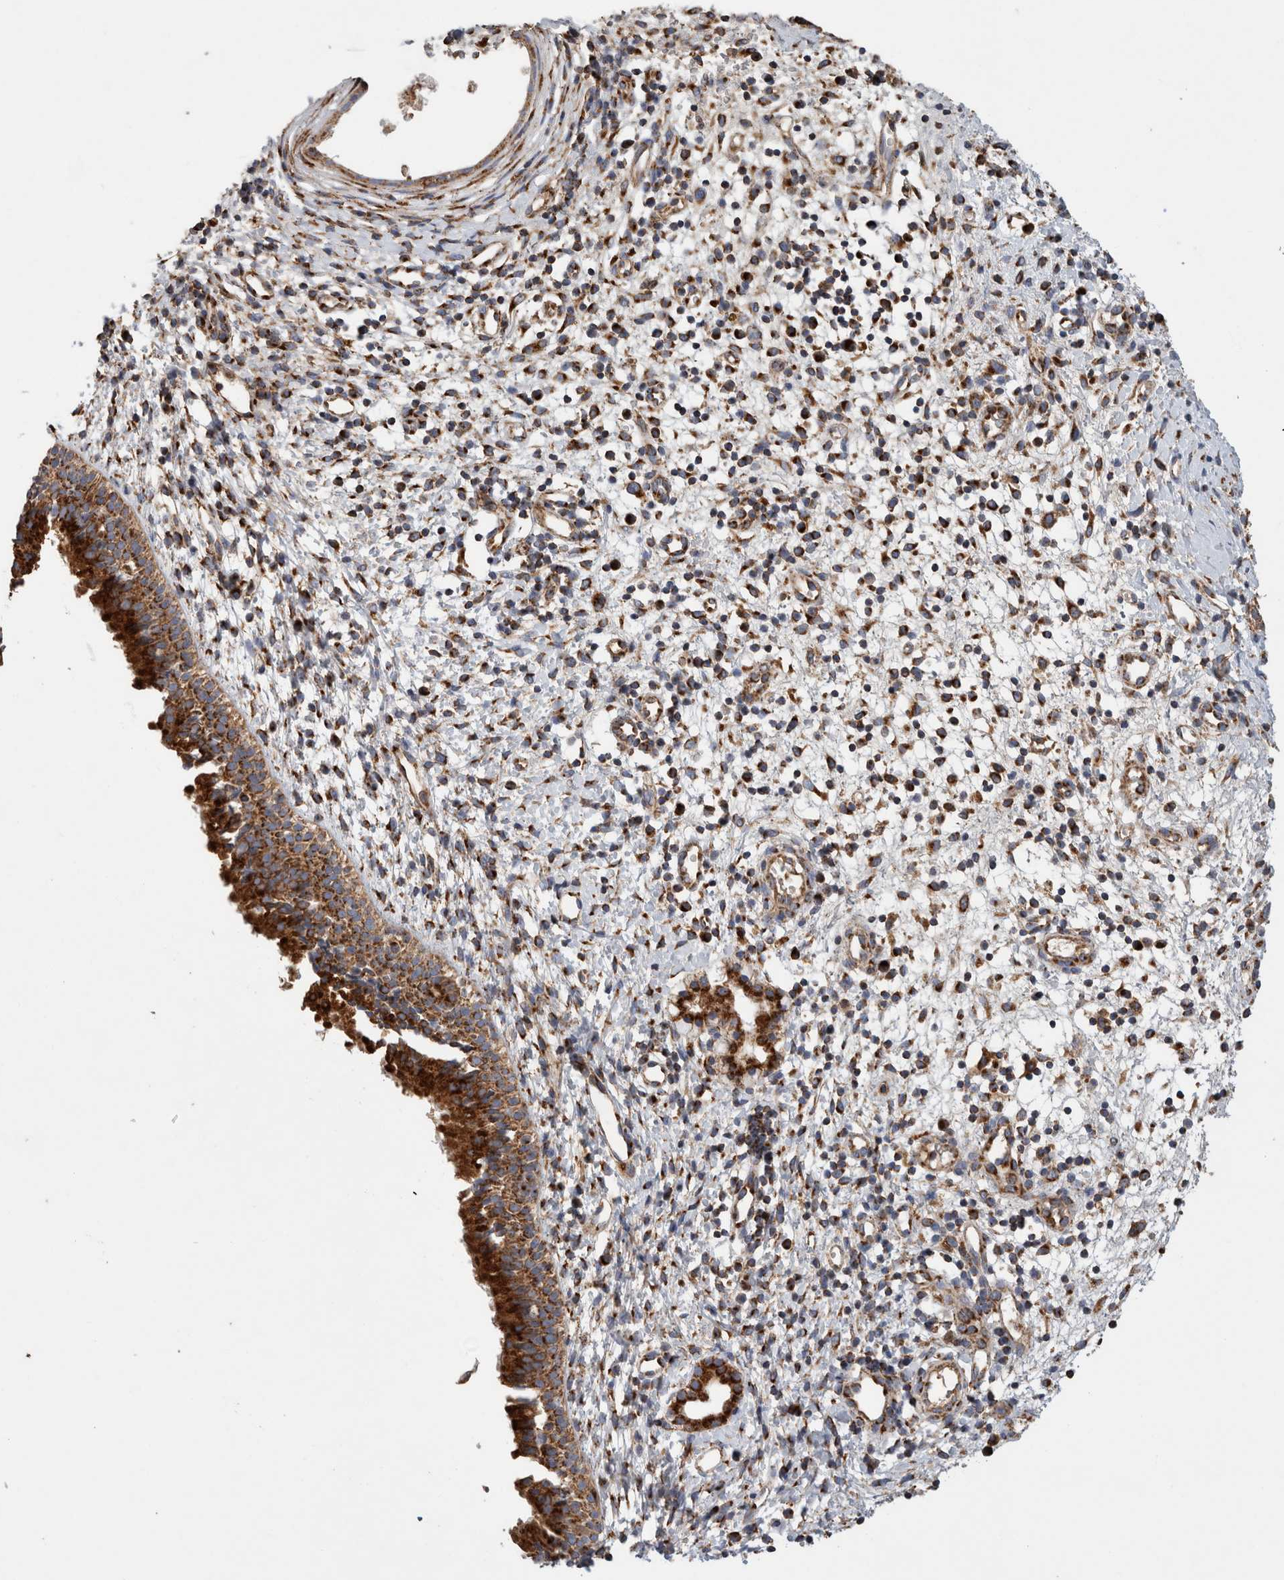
{"staining": {"intensity": "strong", "quantity": ">75%", "location": "cytoplasmic/membranous"}, "tissue": "nasopharynx", "cell_type": "Respiratory epithelial cells", "image_type": "normal", "snomed": [{"axis": "morphology", "description": "Normal tissue, NOS"}, {"axis": "topography", "description": "Nasopharynx"}], "caption": "Respiratory epithelial cells reveal strong cytoplasmic/membranous staining in approximately >75% of cells in unremarkable nasopharynx.", "gene": "IARS2", "patient": {"sex": "male", "age": 22}}